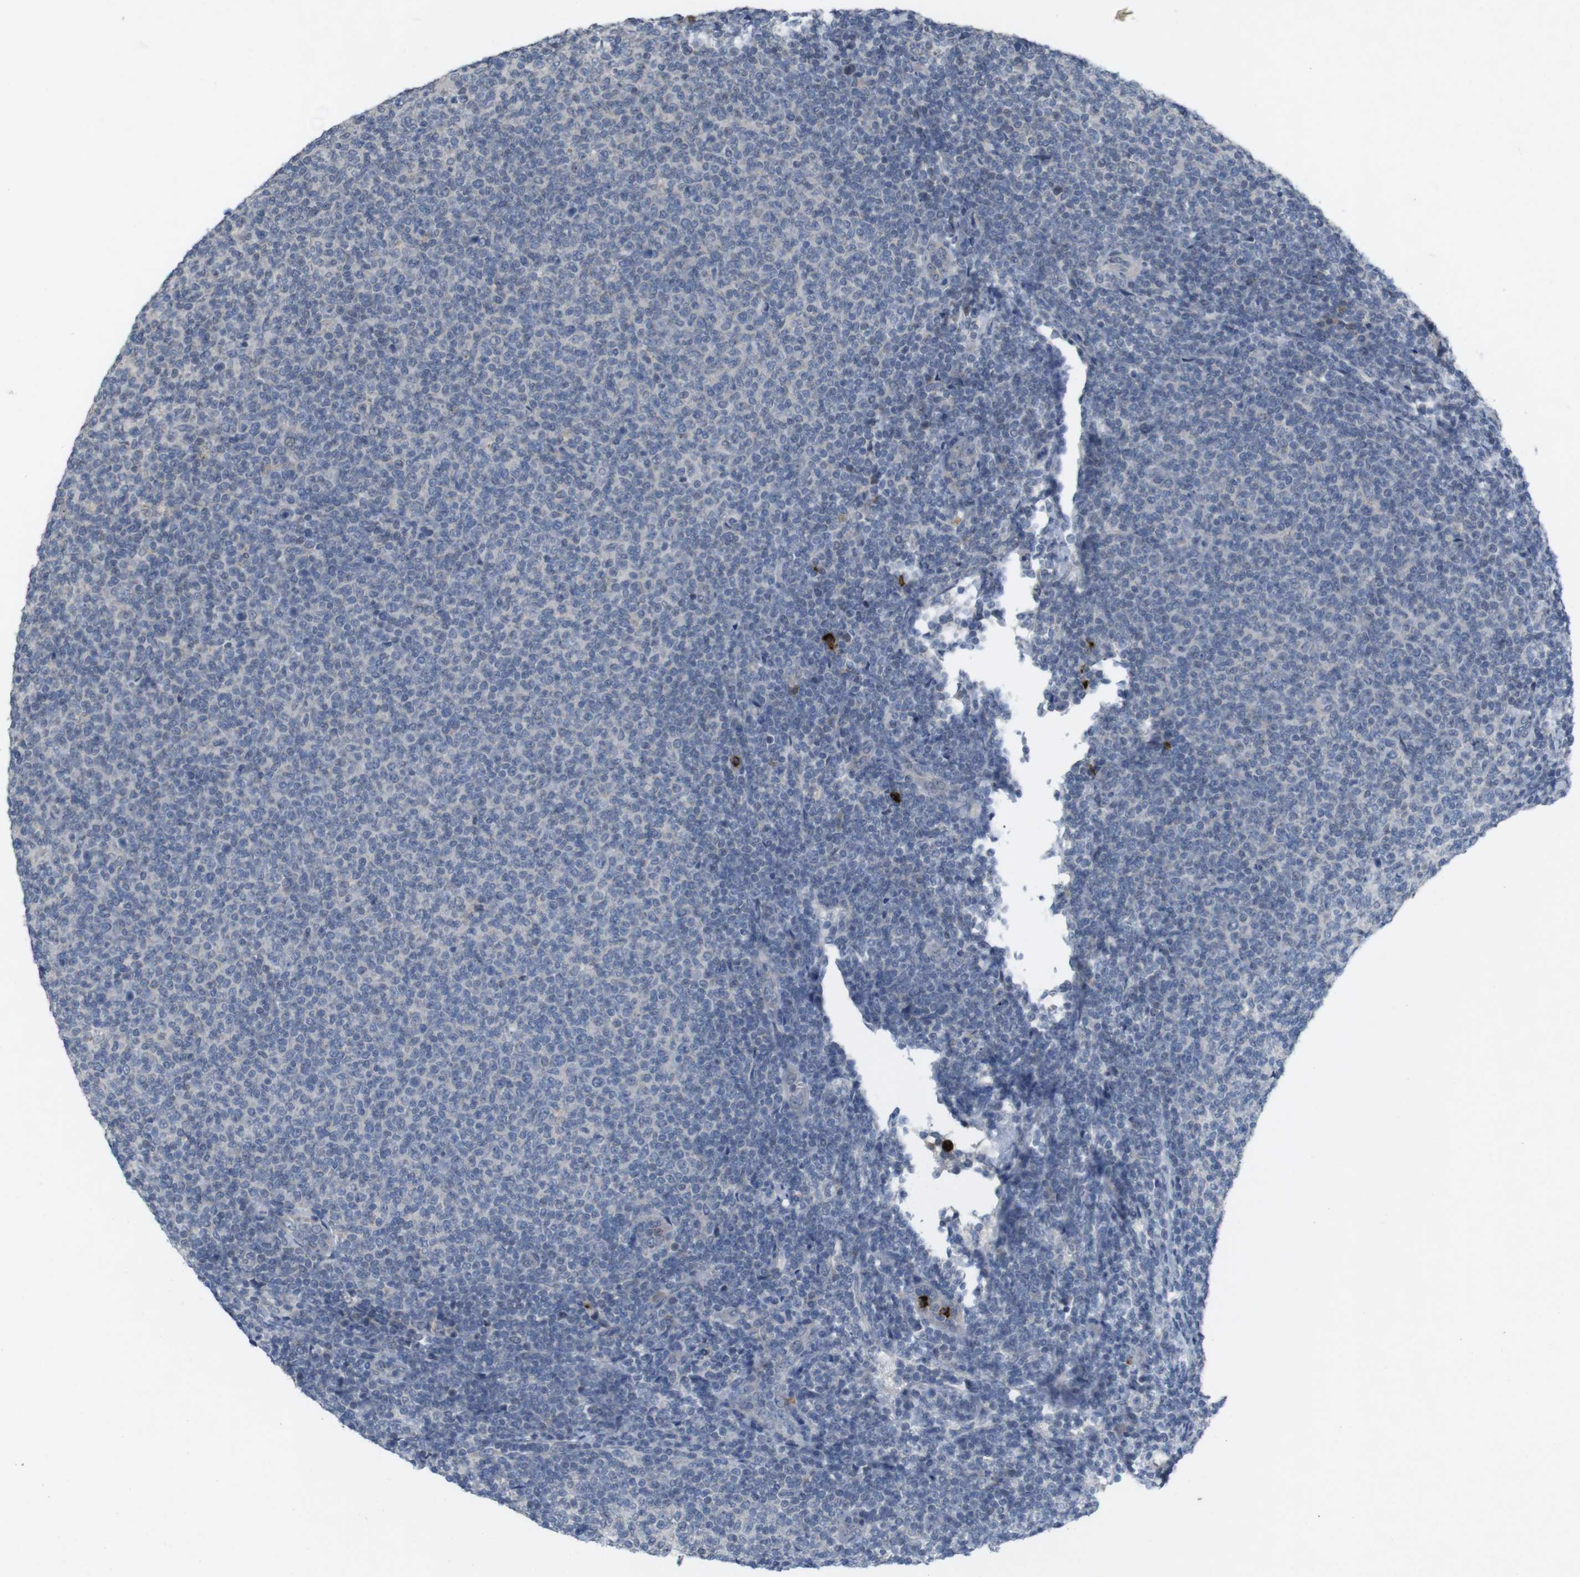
{"staining": {"intensity": "negative", "quantity": "none", "location": "none"}, "tissue": "lymphoma", "cell_type": "Tumor cells", "image_type": "cancer", "snomed": [{"axis": "morphology", "description": "Malignant lymphoma, non-Hodgkin's type, Low grade"}, {"axis": "topography", "description": "Lymph node"}], "caption": "Tumor cells show no significant protein staining in malignant lymphoma, non-Hodgkin's type (low-grade).", "gene": "TSPAN14", "patient": {"sex": "male", "age": 66}}